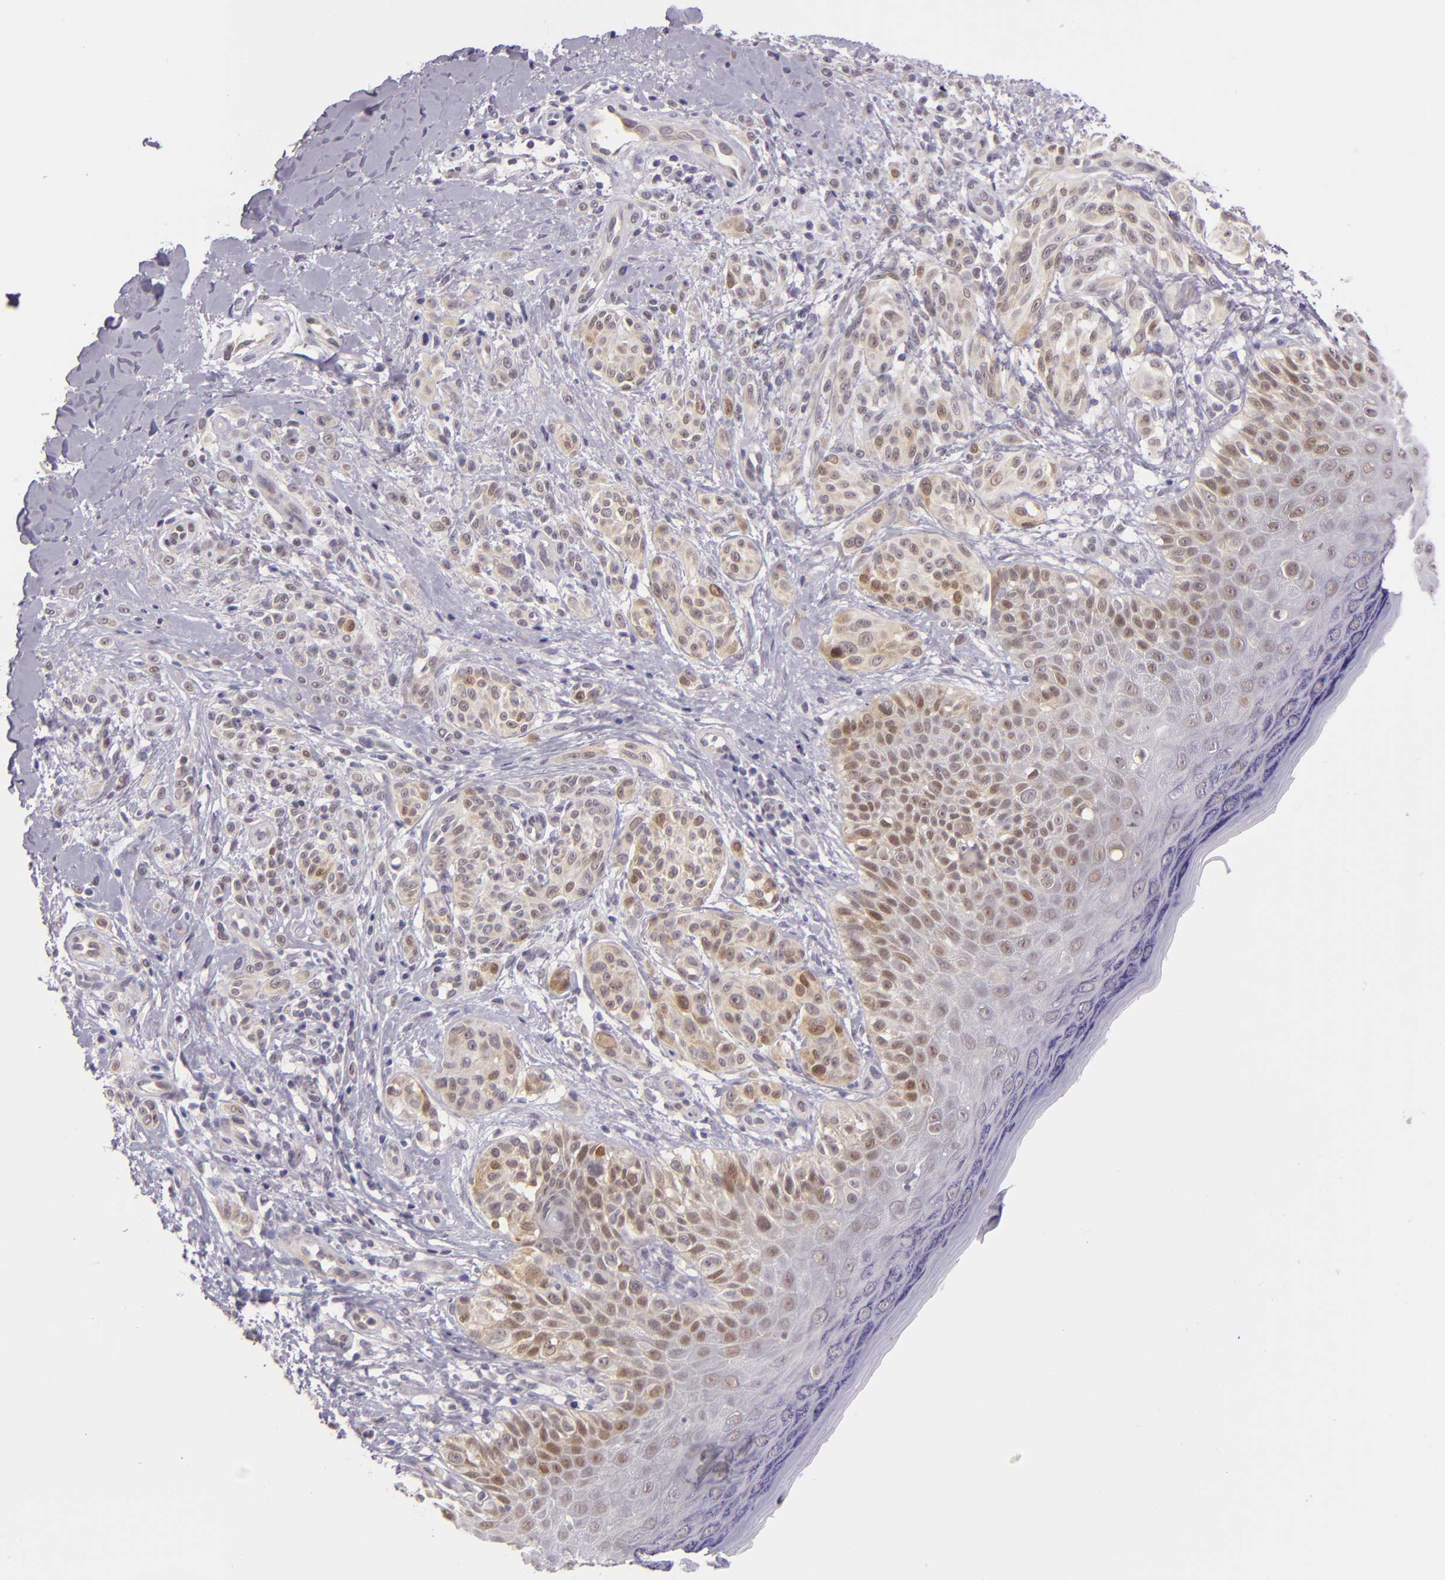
{"staining": {"intensity": "weak", "quantity": "25%-75%", "location": "cytoplasmic/membranous,nuclear"}, "tissue": "melanoma", "cell_type": "Tumor cells", "image_type": "cancer", "snomed": [{"axis": "morphology", "description": "Malignant melanoma, NOS"}, {"axis": "topography", "description": "Skin"}], "caption": "The image displays immunohistochemical staining of melanoma. There is weak cytoplasmic/membranous and nuclear positivity is present in approximately 25%-75% of tumor cells. (brown staining indicates protein expression, while blue staining denotes nuclei).", "gene": "CSE1L", "patient": {"sex": "male", "age": 57}}